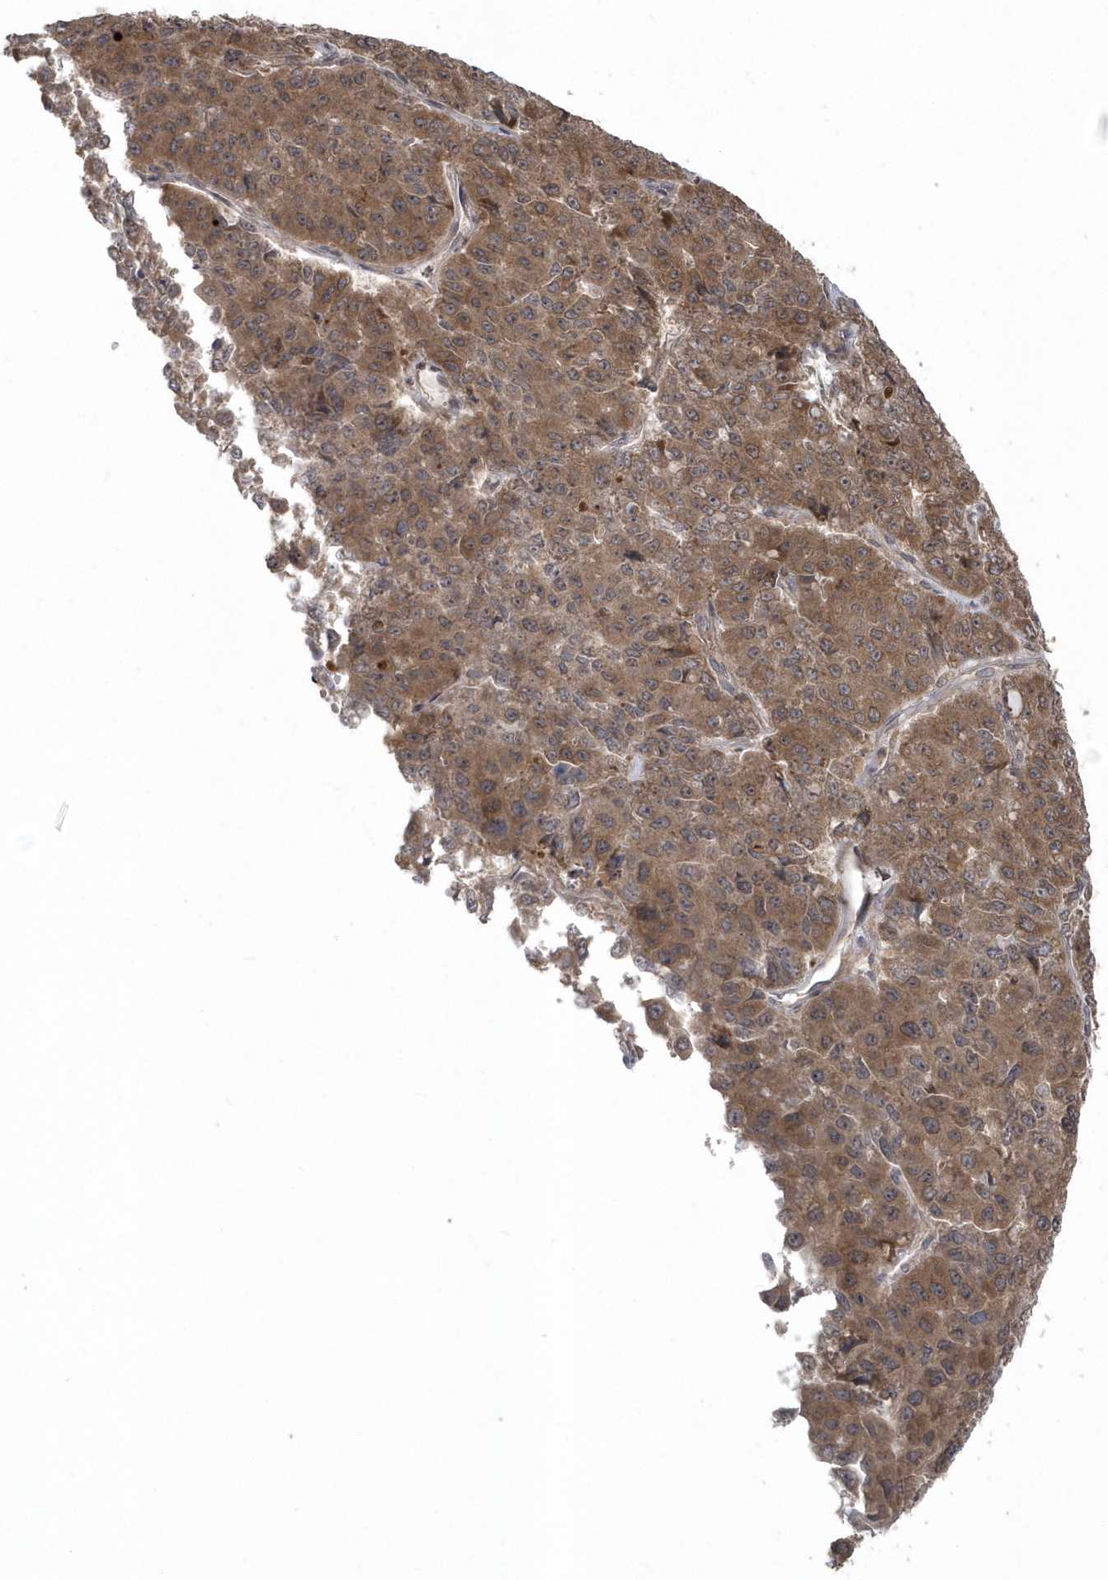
{"staining": {"intensity": "moderate", "quantity": ">75%", "location": "cytoplasmic/membranous"}, "tissue": "pancreatic cancer", "cell_type": "Tumor cells", "image_type": "cancer", "snomed": [{"axis": "morphology", "description": "Adenocarcinoma, NOS"}, {"axis": "topography", "description": "Pancreas"}], "caption": "Immunohistochemical staining of human pancreatic cancer (adenocarcinoma) demonstrates medium levels of moderate cytoplasmic/membranous protein staining in about >75% of tumor cells.", "gene": "HERPUD1", "patient": {"sex": "male", "age": 50}}